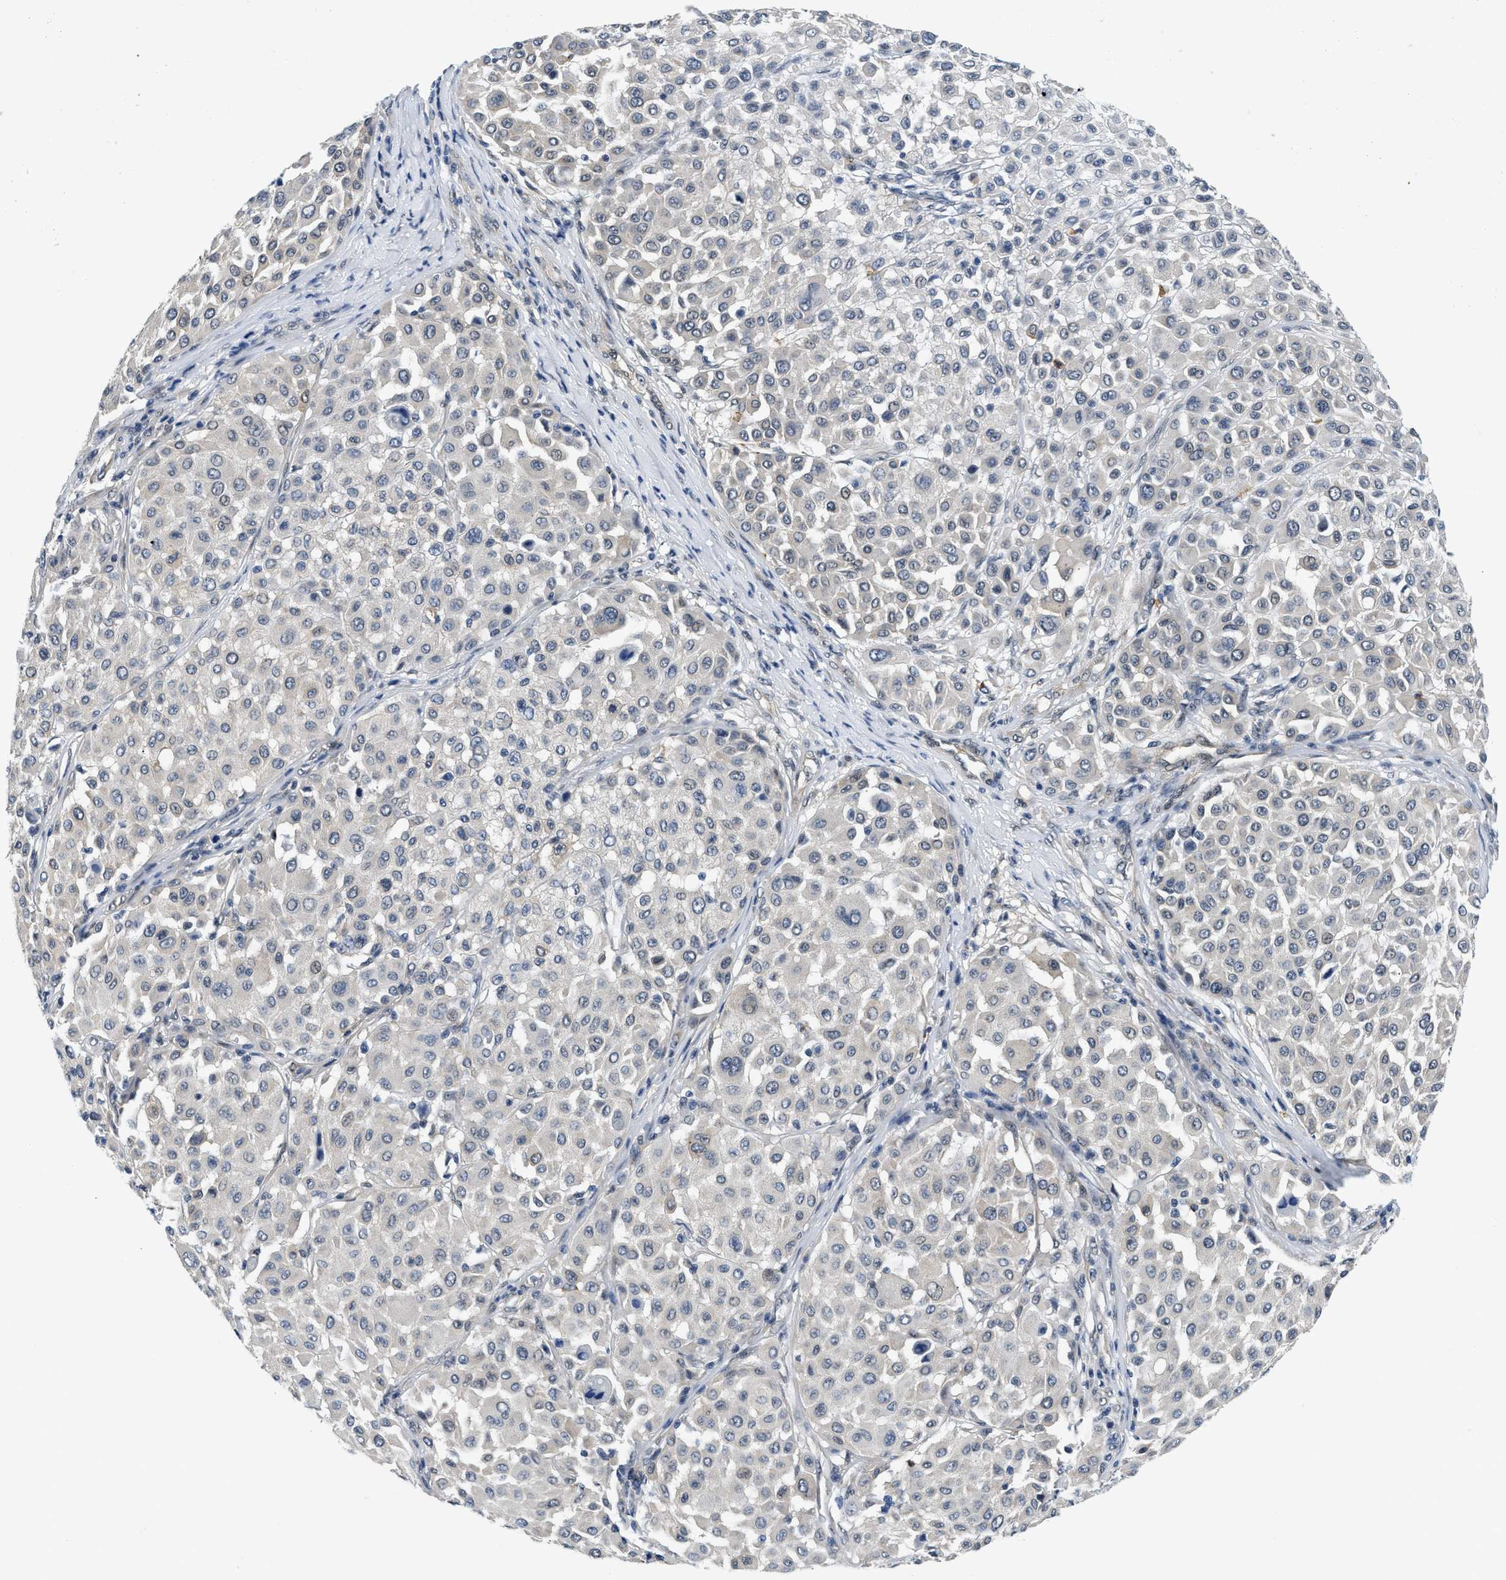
{"staining": {"intensity": "negative", "quantity": "none", "location": "none"}, "tissue": "melanoma", "cell_type": "Tumor cells", "image_type": "cancer", "snomed": [{"axis": "morphology", "description": "Malignant melanoma, Metastatic site"}, {"axis": "topography", "description": "Soft tissue"}], "caption": "Immunohistochemistry of human melanoma shows no staining in tumor cells.", "gene": "SMAD4", "patient": {"sex": "male", "age": 41}}